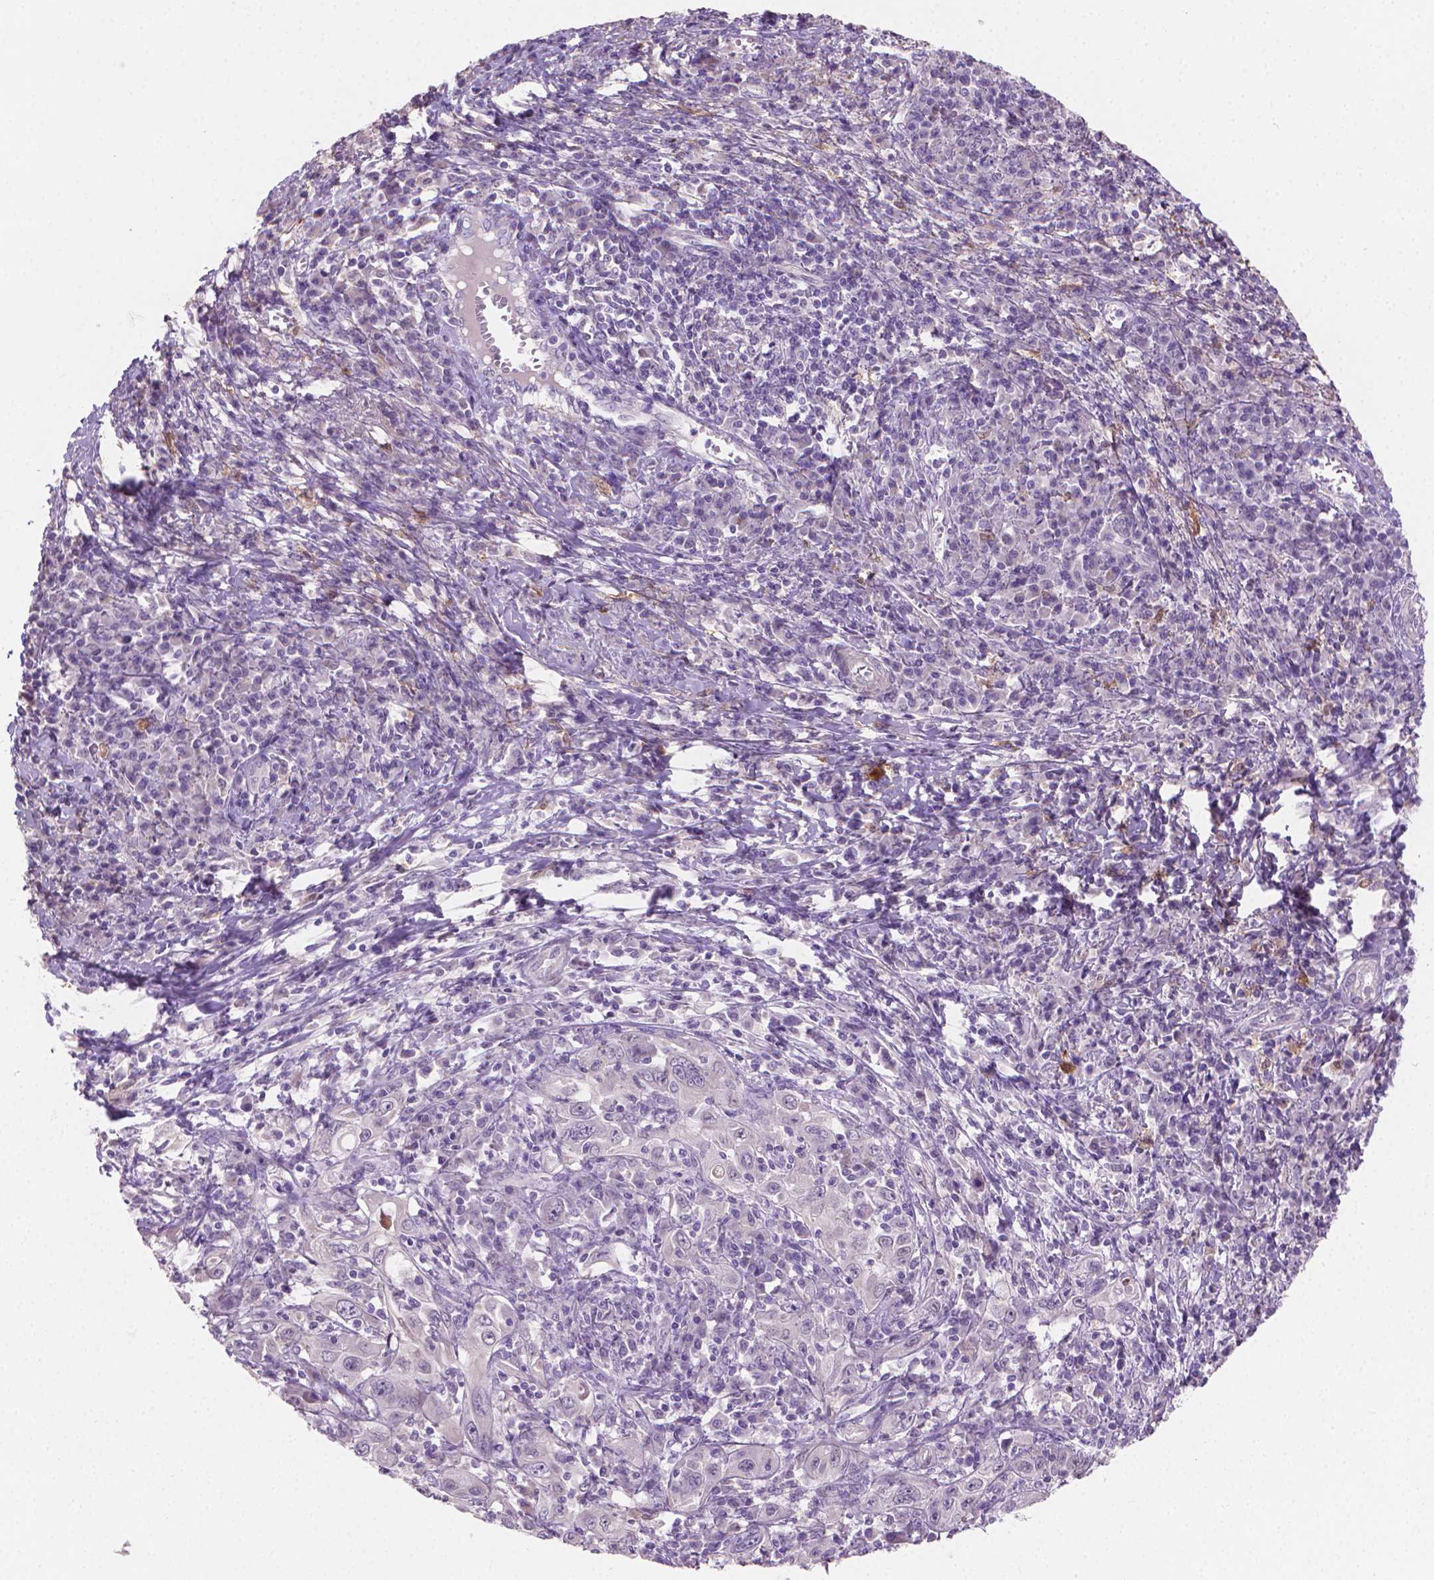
{"staining": {"intensity": "negative", "quantity": "none", "location": "none"}, "tissue": "cervical cancer", "cell_type": "Tumor cells", "image_type": "cancer", "snomed": [{"axis": "morphology", "description": "Squamous cell carcinoma, NOS"}, {"axis": "topography", "description": "Cervix"}], "caption": "Cervical cancer (squamous cell carcinoma) was stained to show a protein in brown. There is no significant expression in tumor cells.", "gene": "GSDMA", "patient": {"sex": "female", "age": 46}}